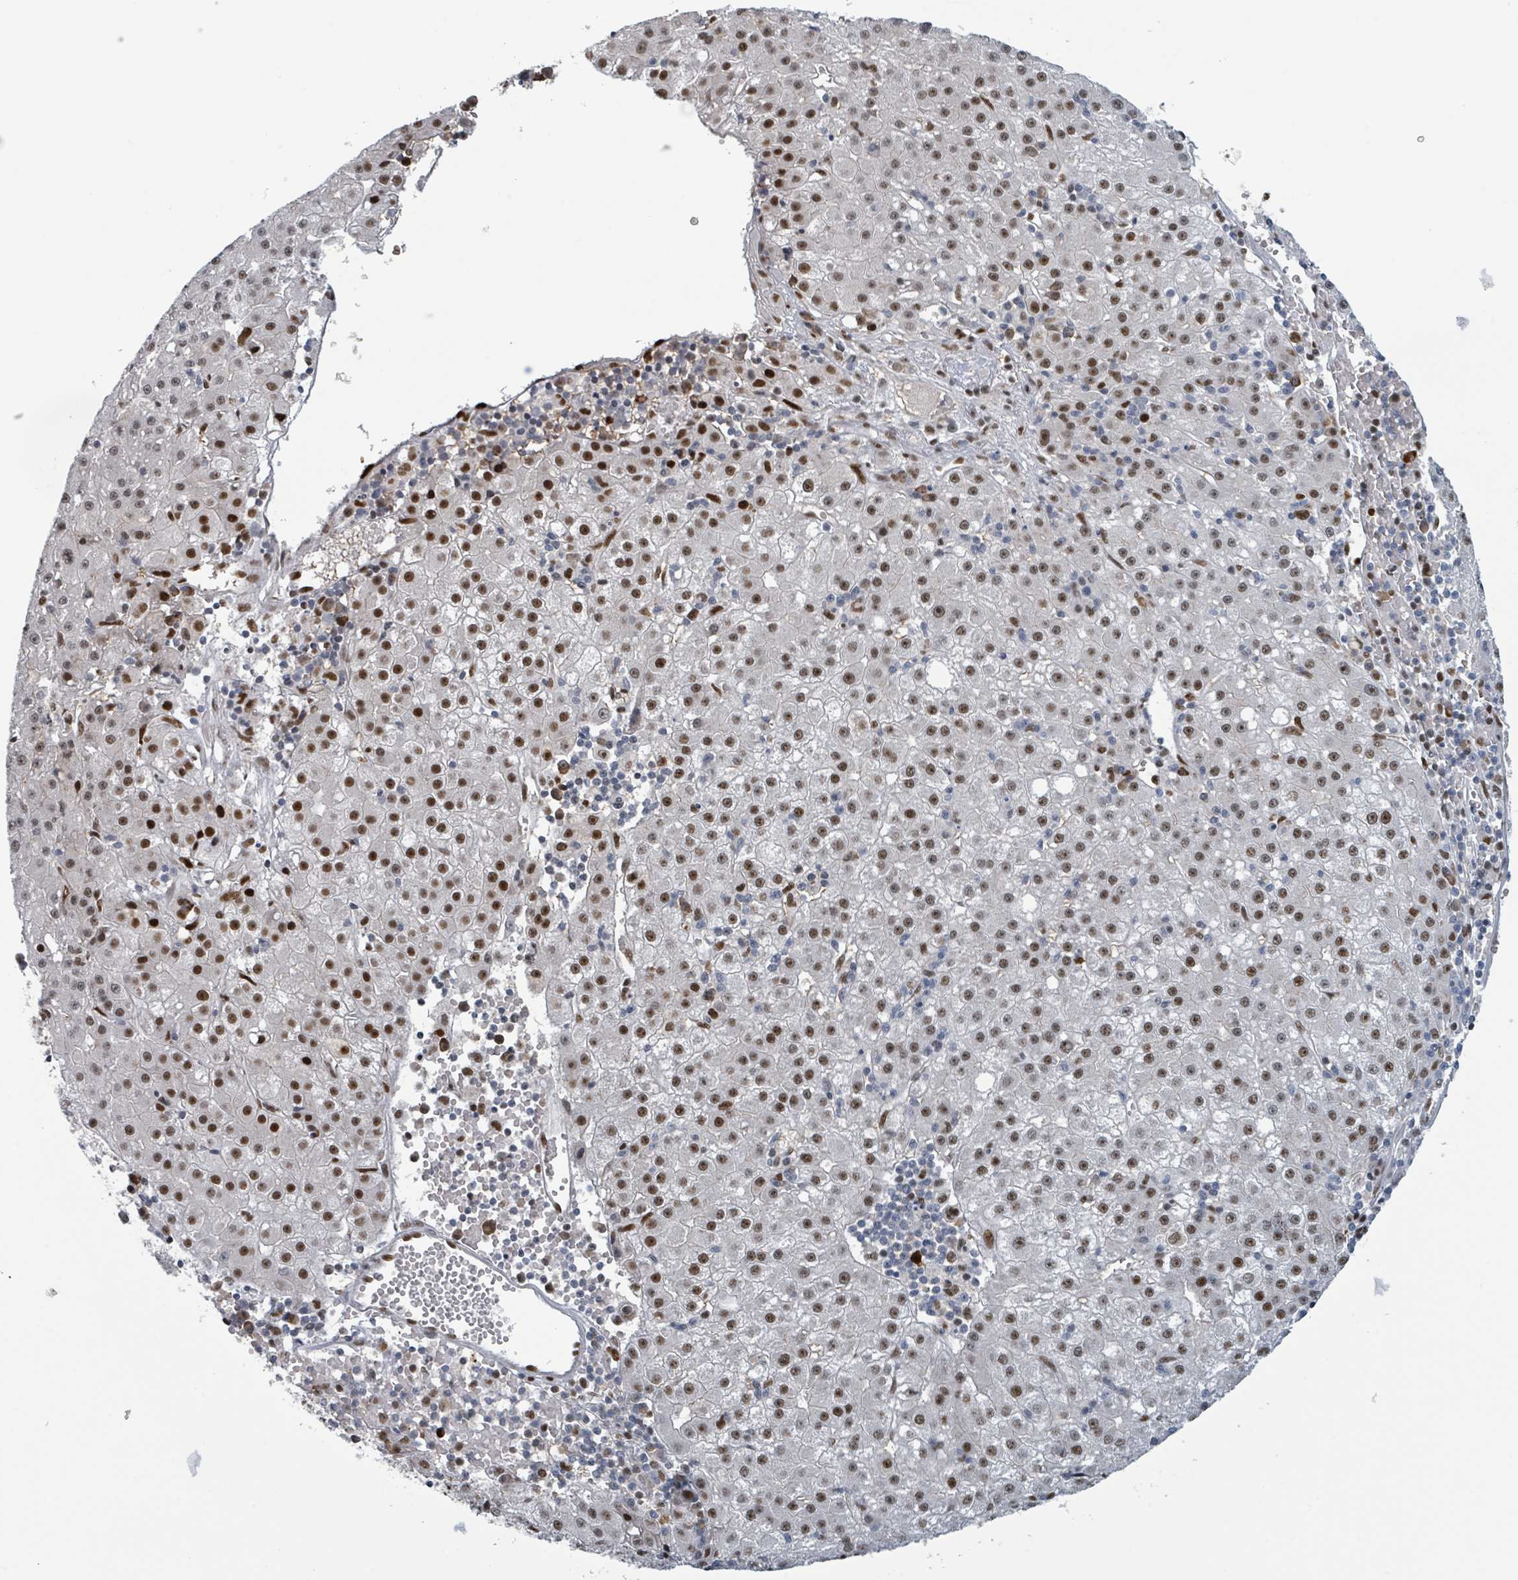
{"staining": {"intensity": "moderate", "quantity": ">75%", "location": "nuclear"}, "tissue": "liver cancer", "cell_type": "Tumor cells", "image_type": "cancer", "snomed": [{"axis": "morphology", "description": "Carcinoma, Hepatocellular, NOS"}, {"axis": "topography", "description": "Liver"}], "caption": "Liver cancer tissue displays moderate nuclear expression in approximately >75% of tumor cells, visualized by immunohistochemistry. Using DAB (3,3'-diaminobenzidine) (brown) and hematoxylin (blue) stains, captured at high magnification using brightfield microscopy.", "gene": "KLF3", "patient": {"sex": "male", "age": 76}}